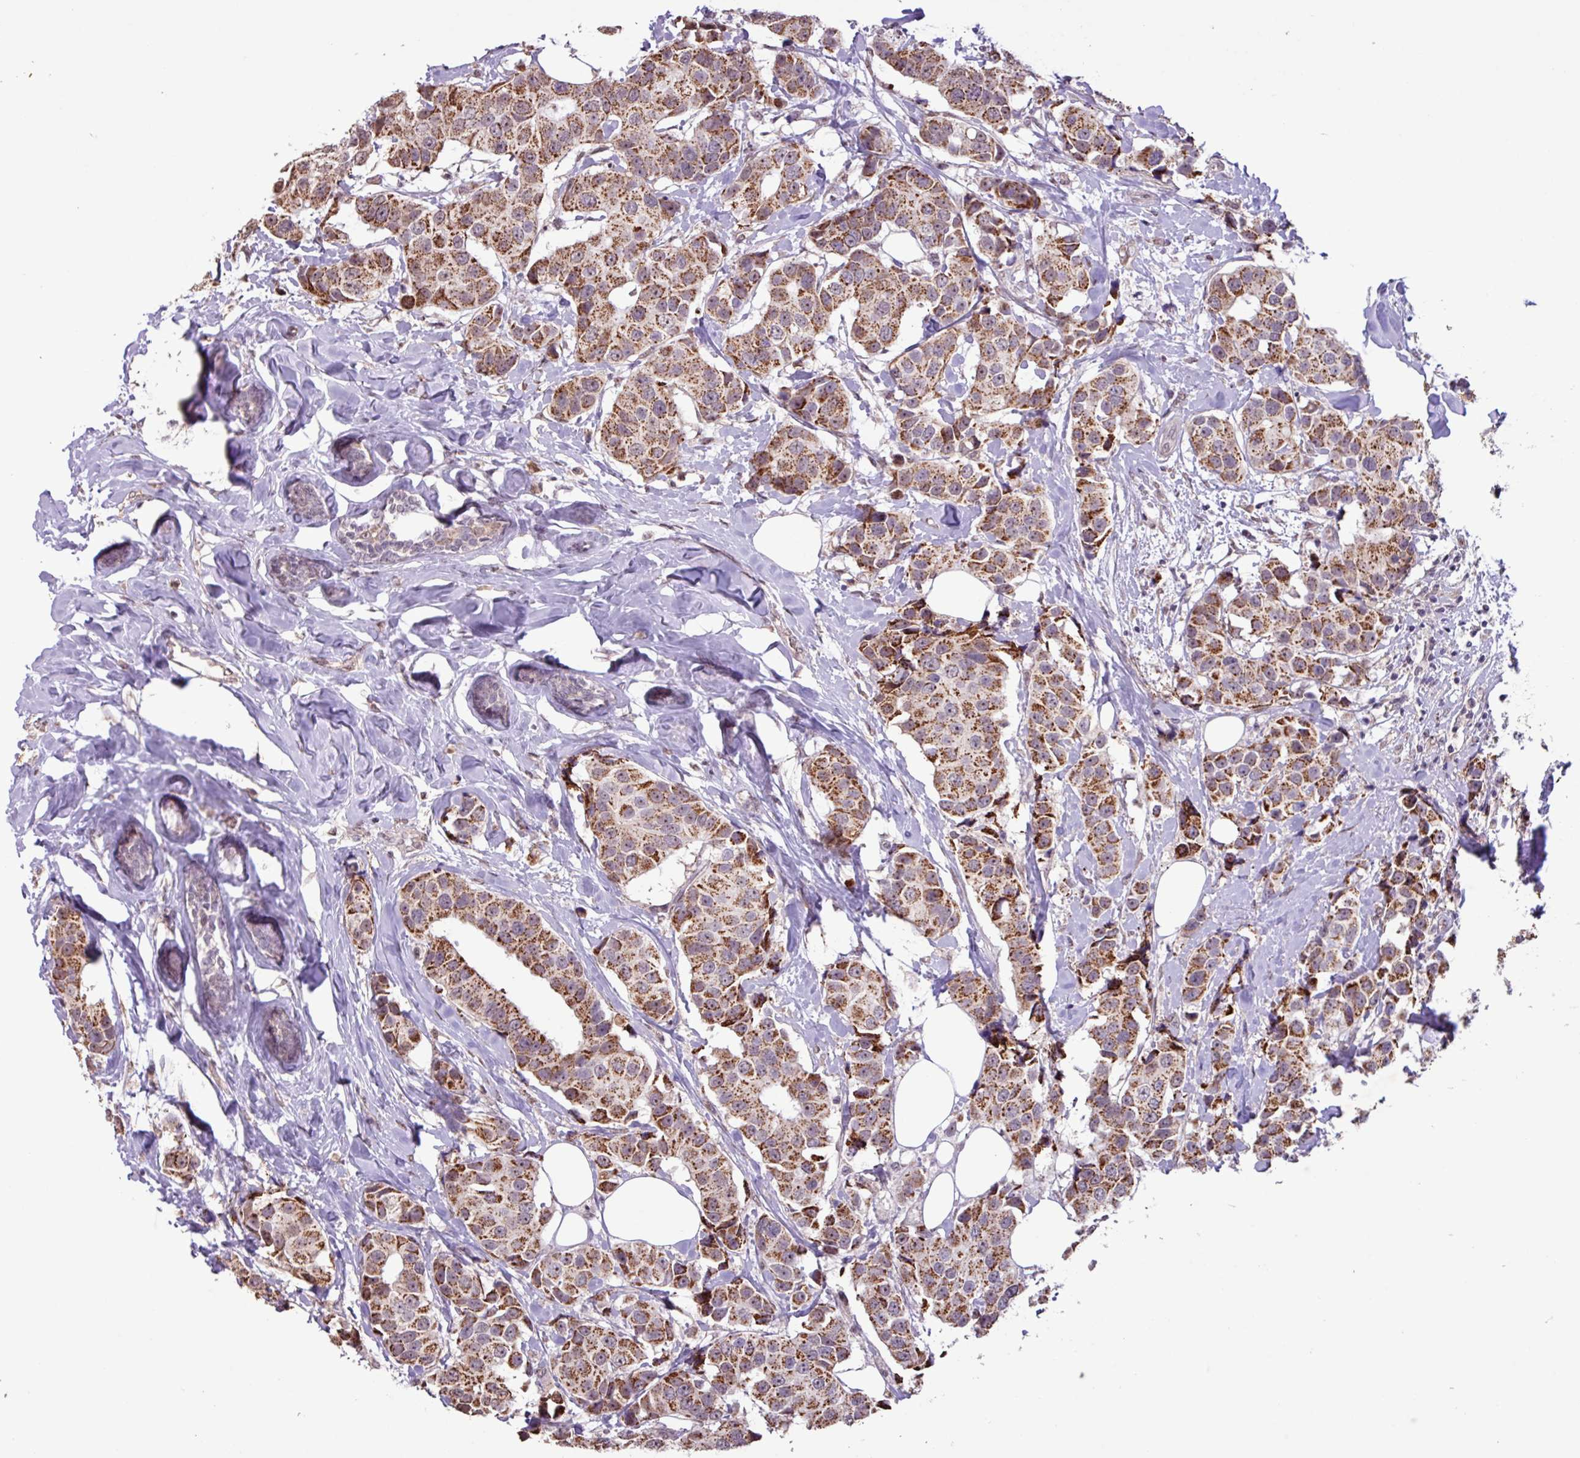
{"staining": {"intensity": "moderate", "quantity": ">75%", "location": "cytoplasmic/membranous"}, "tissue": "breast cancer", "cell_type": "Tumor cells", "image_type": "cancer", "snomed": [{"axis": "morphology", "description": "Normal tissue, NOS"}, {"axis": "morphology", "description": "Duct carcinoma"}, {"axis": "topography", "description": "Breast"}], "caption": "Tumor cells display moderate cytoplasmic/membranous positivity in approximately >75% of cells in breast cancer (invasive ductal carcinoma).", "gene": "L3MBTL3", "patient": {"sex": "female", "age": 39}}